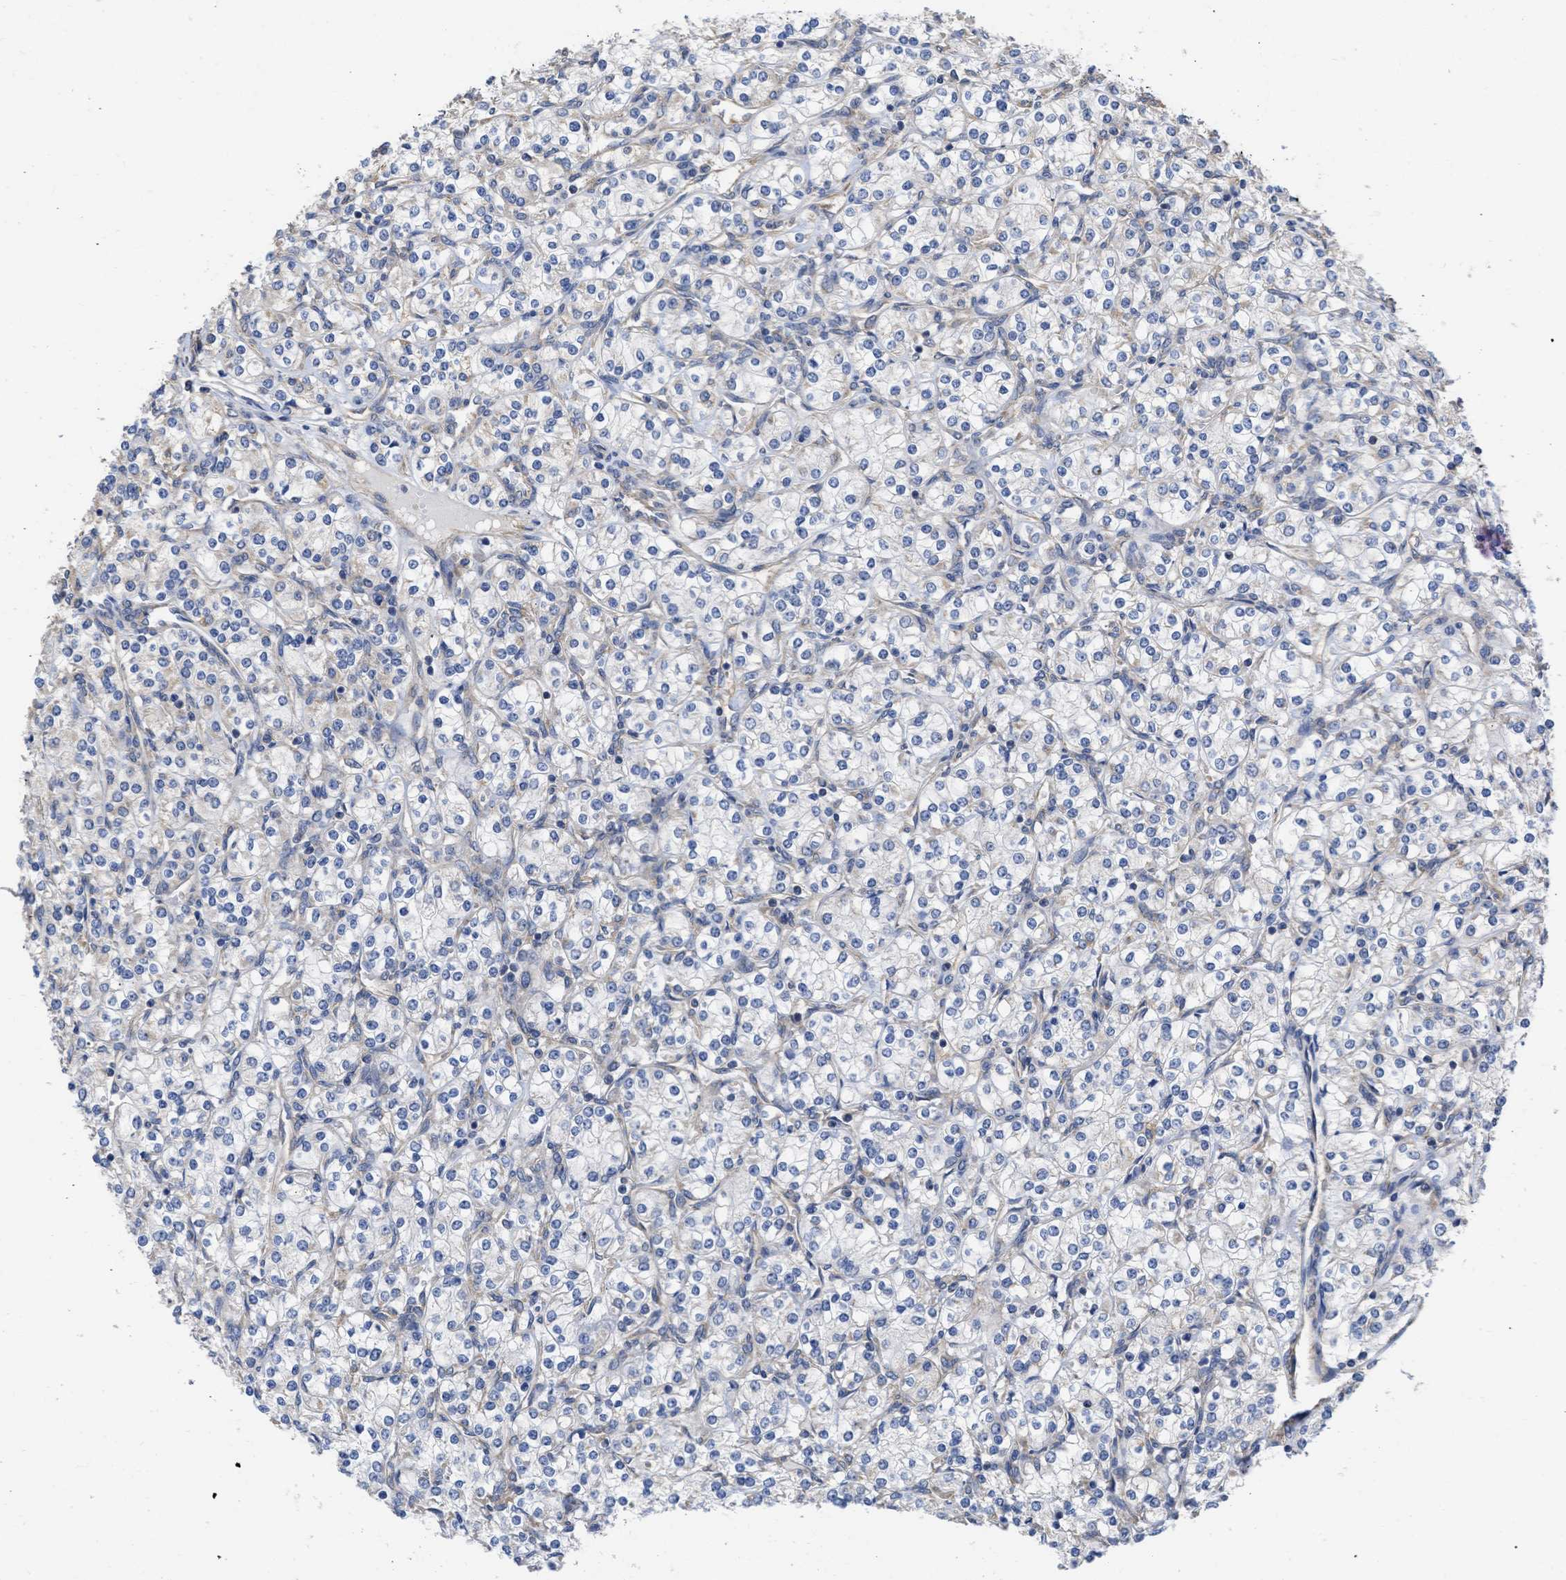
{"staining": {"intensity": "negative", "quantity": "none", "location": "none"}, "tissue": "renal cancer", "cell_type": "Tumor cells", "image_type": "cancer", "snomed": [{"axis": "morphology", "description": "Adenocarcinoma, NOS"}, {"axis": "topography", "description": "Kidney"}], "caption": "This photomicrograph is of renal cancer (adenocarcinoma) stained with immunohistochemistry (IHC) to label a protein in brown with the nuclei are counter-stained blue. There is no expression in tumor cells.", "gene": "MAP2K3", "patient": {"sex": "male", "age": 77}}